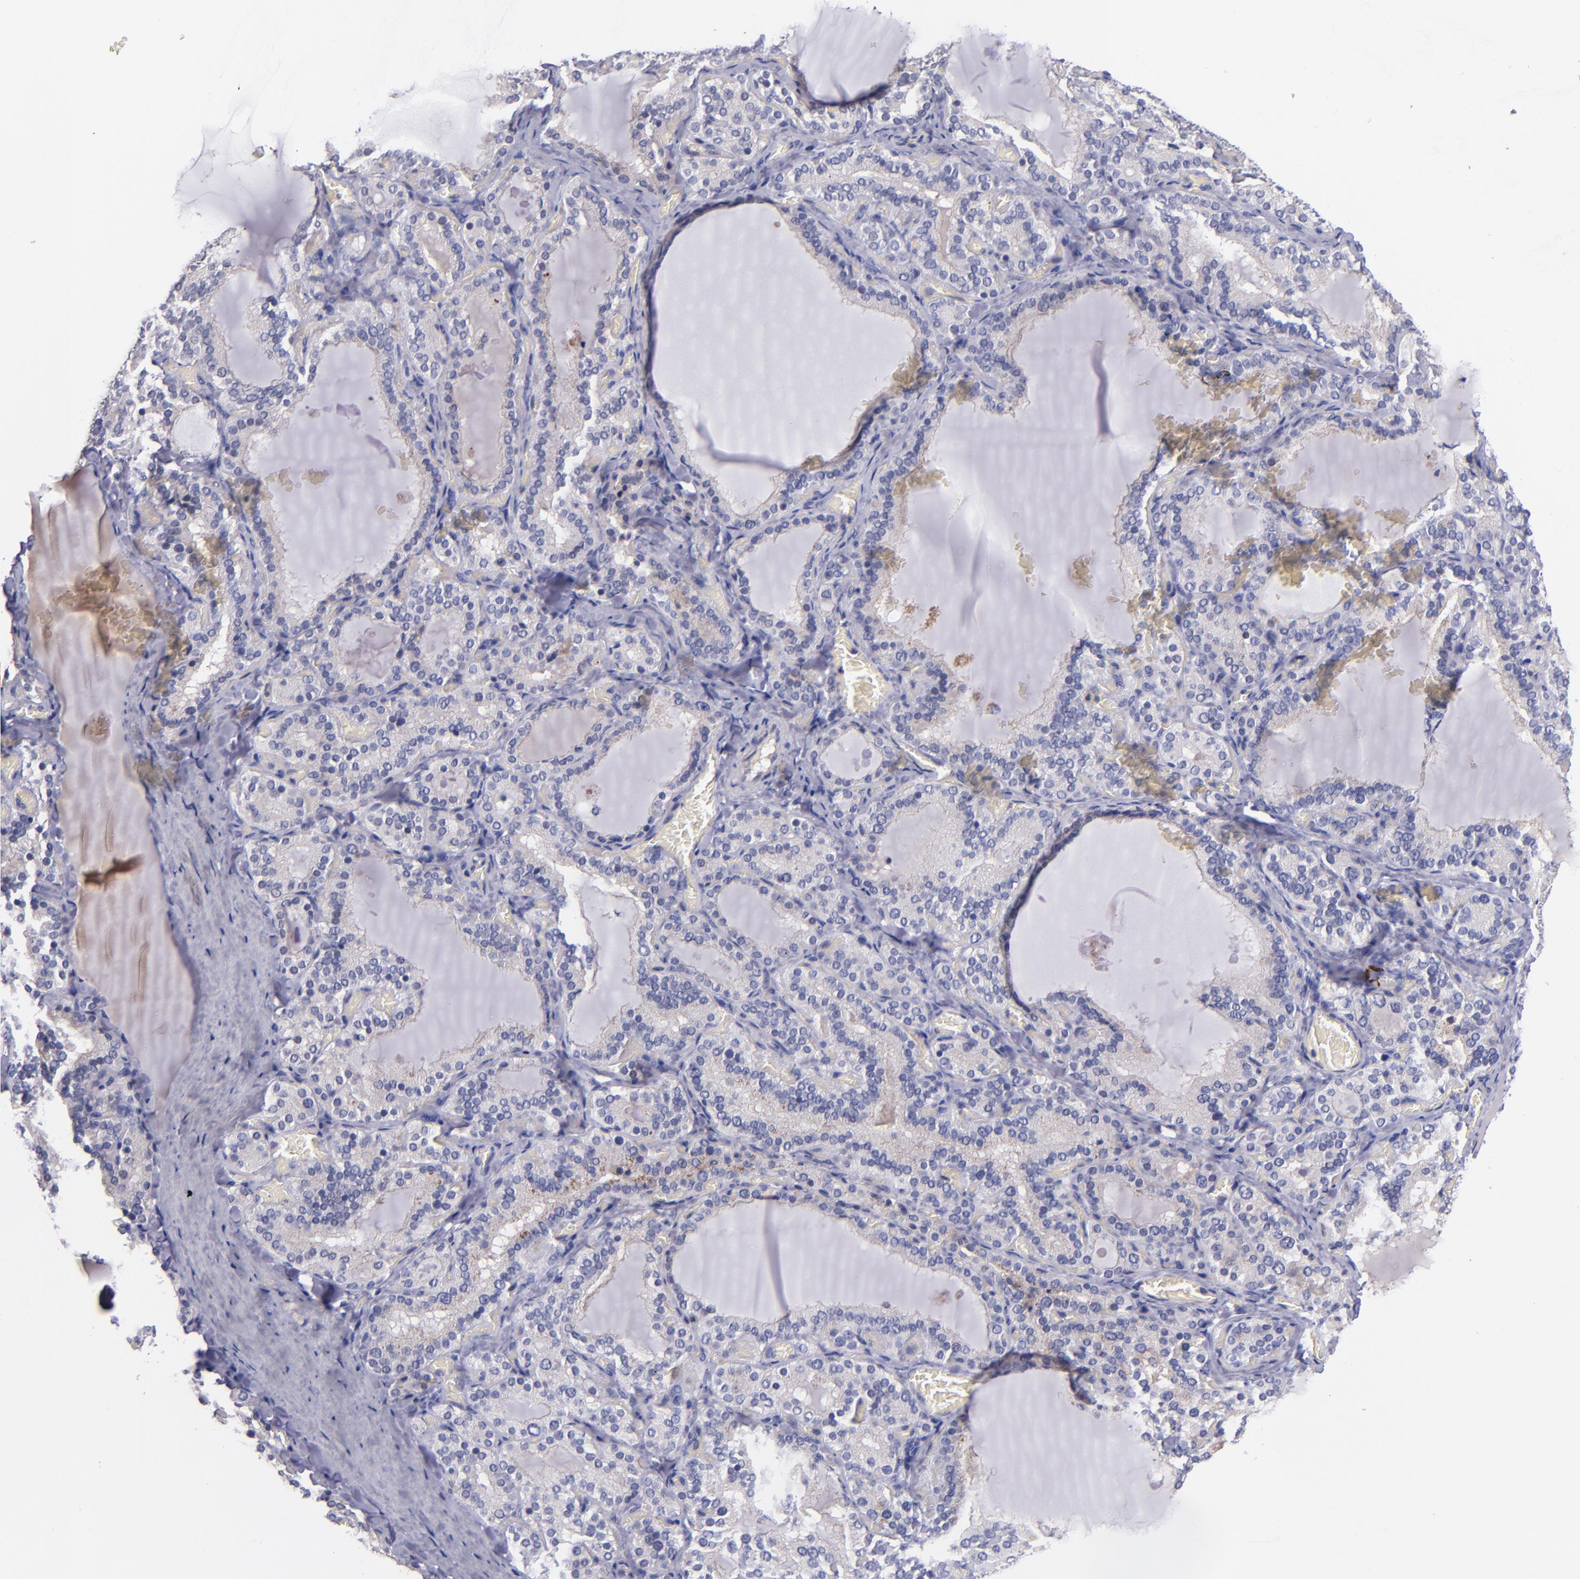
{"staining": {"intensity": "weak", "quantity": "25%-75%", "location": "cytoplasmic/membranous"}, "tissue": "thyroid gland", "cell_type": "Glandular cells", "image_type": "normal", "snomed": [{"axis": "morphology", "description": "Normal tissue, NOS"}, {"axis": "topography", "description": "Thyroid gland"}], "caption": "IHC micrograph of benign human thyroid gland stained for a protein (brown), which reveals low levels of weak cytoplasmic/membranous staining in about 25%-75% of glandular cells.", "gene": "RBP4", "patient": {"sex": "female", "age": 33}}